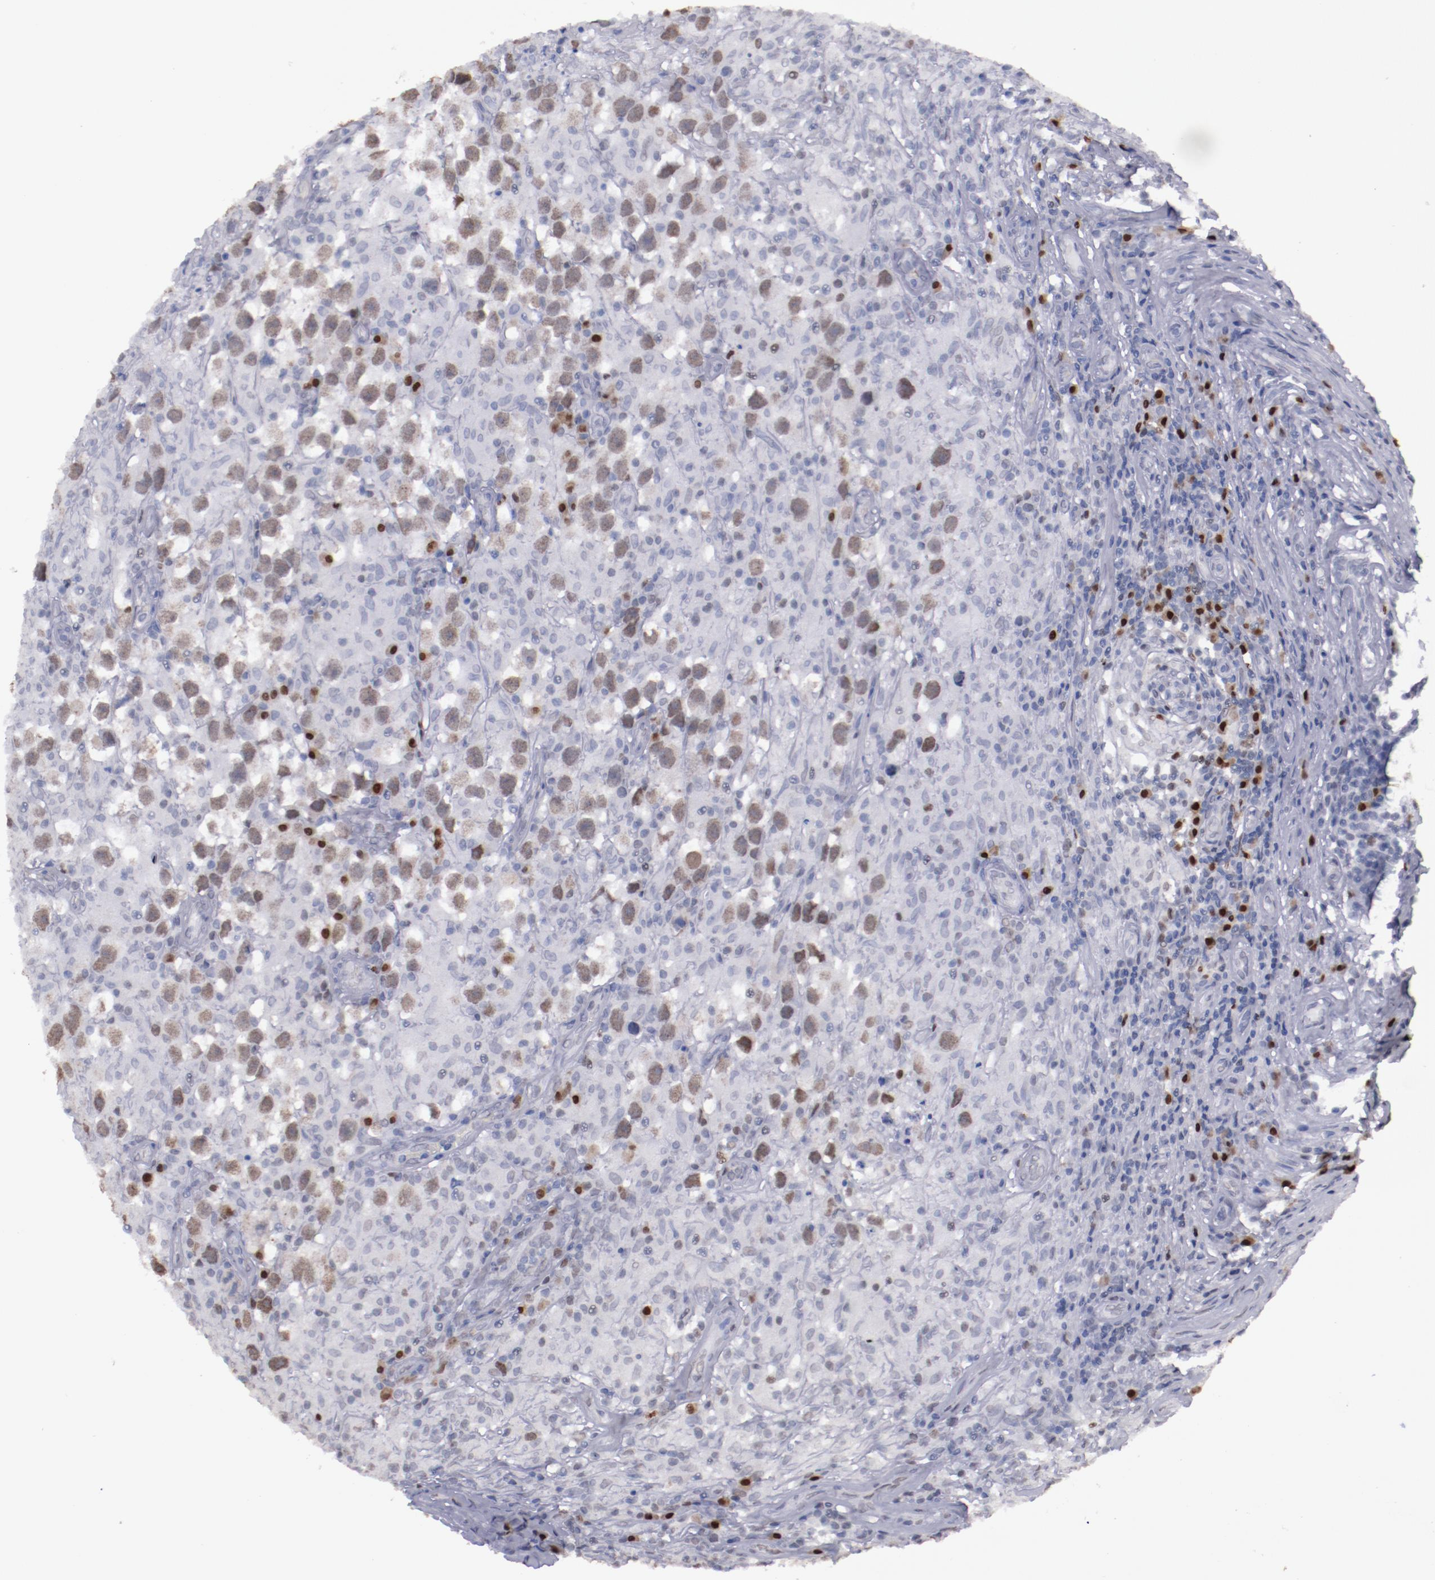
{"staining": {"intensity": "moderate", "quantity": "25%-75%", "location": "cytoplasmic/membranous,nuclear"}, "tissue": "testis cancer", "cell_type": "Tumor cells", "image_type": "cancer", "snomed": [{"axis": "morphology", "description": "Seminoma, NOS"}, {"axis": "topography", "description": "Testis"}], "caption": "The immunohistochemical stain highlights moderate cytoplasmic/membranous and nuclear expression in tumor cells of testis cancer (seminoma) tissue. (IHC, brightfield microscopy, high magnification).", "gene": "IRF4", "patient": {"sex": "male", "age": 34}}